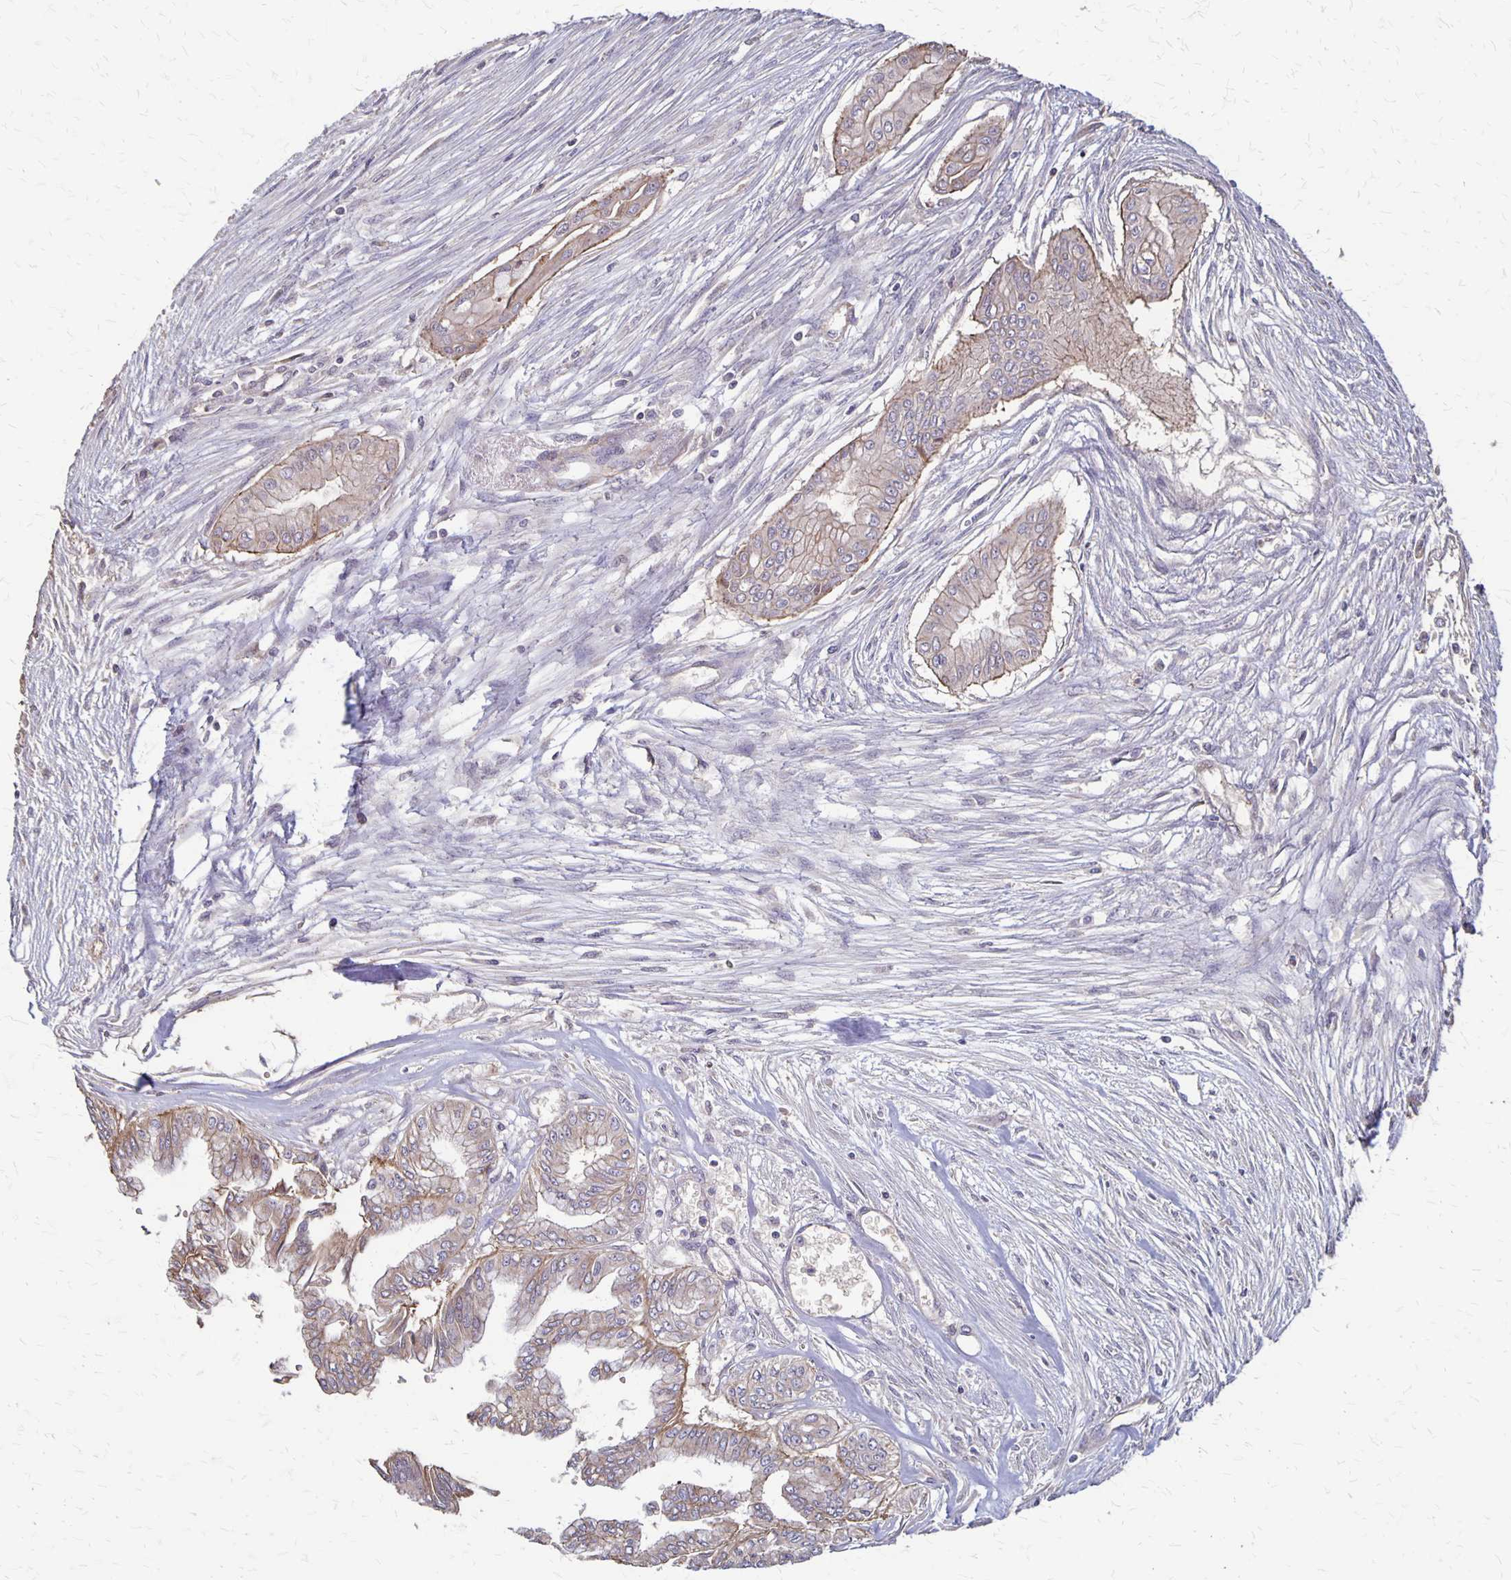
{"staining": {"intensity": "weak", "quantity": "<25%", "location": "cytoplasmic/membranous"}, "tissue": "pancreatic cancer", "cell_type": "Tumor cells", "image_type": "cancer", "snomed": [{"axis": "morphology", "description": "Adenocarcinoma, NOS"}, {"axis": "topography", "description": "Pancreas"}], "caption": "Tumor cells show no significant staining in pancreatic adenocarcinoma.", "gene": "PROM2", "patient": {"sex": "female", "age": 68}}